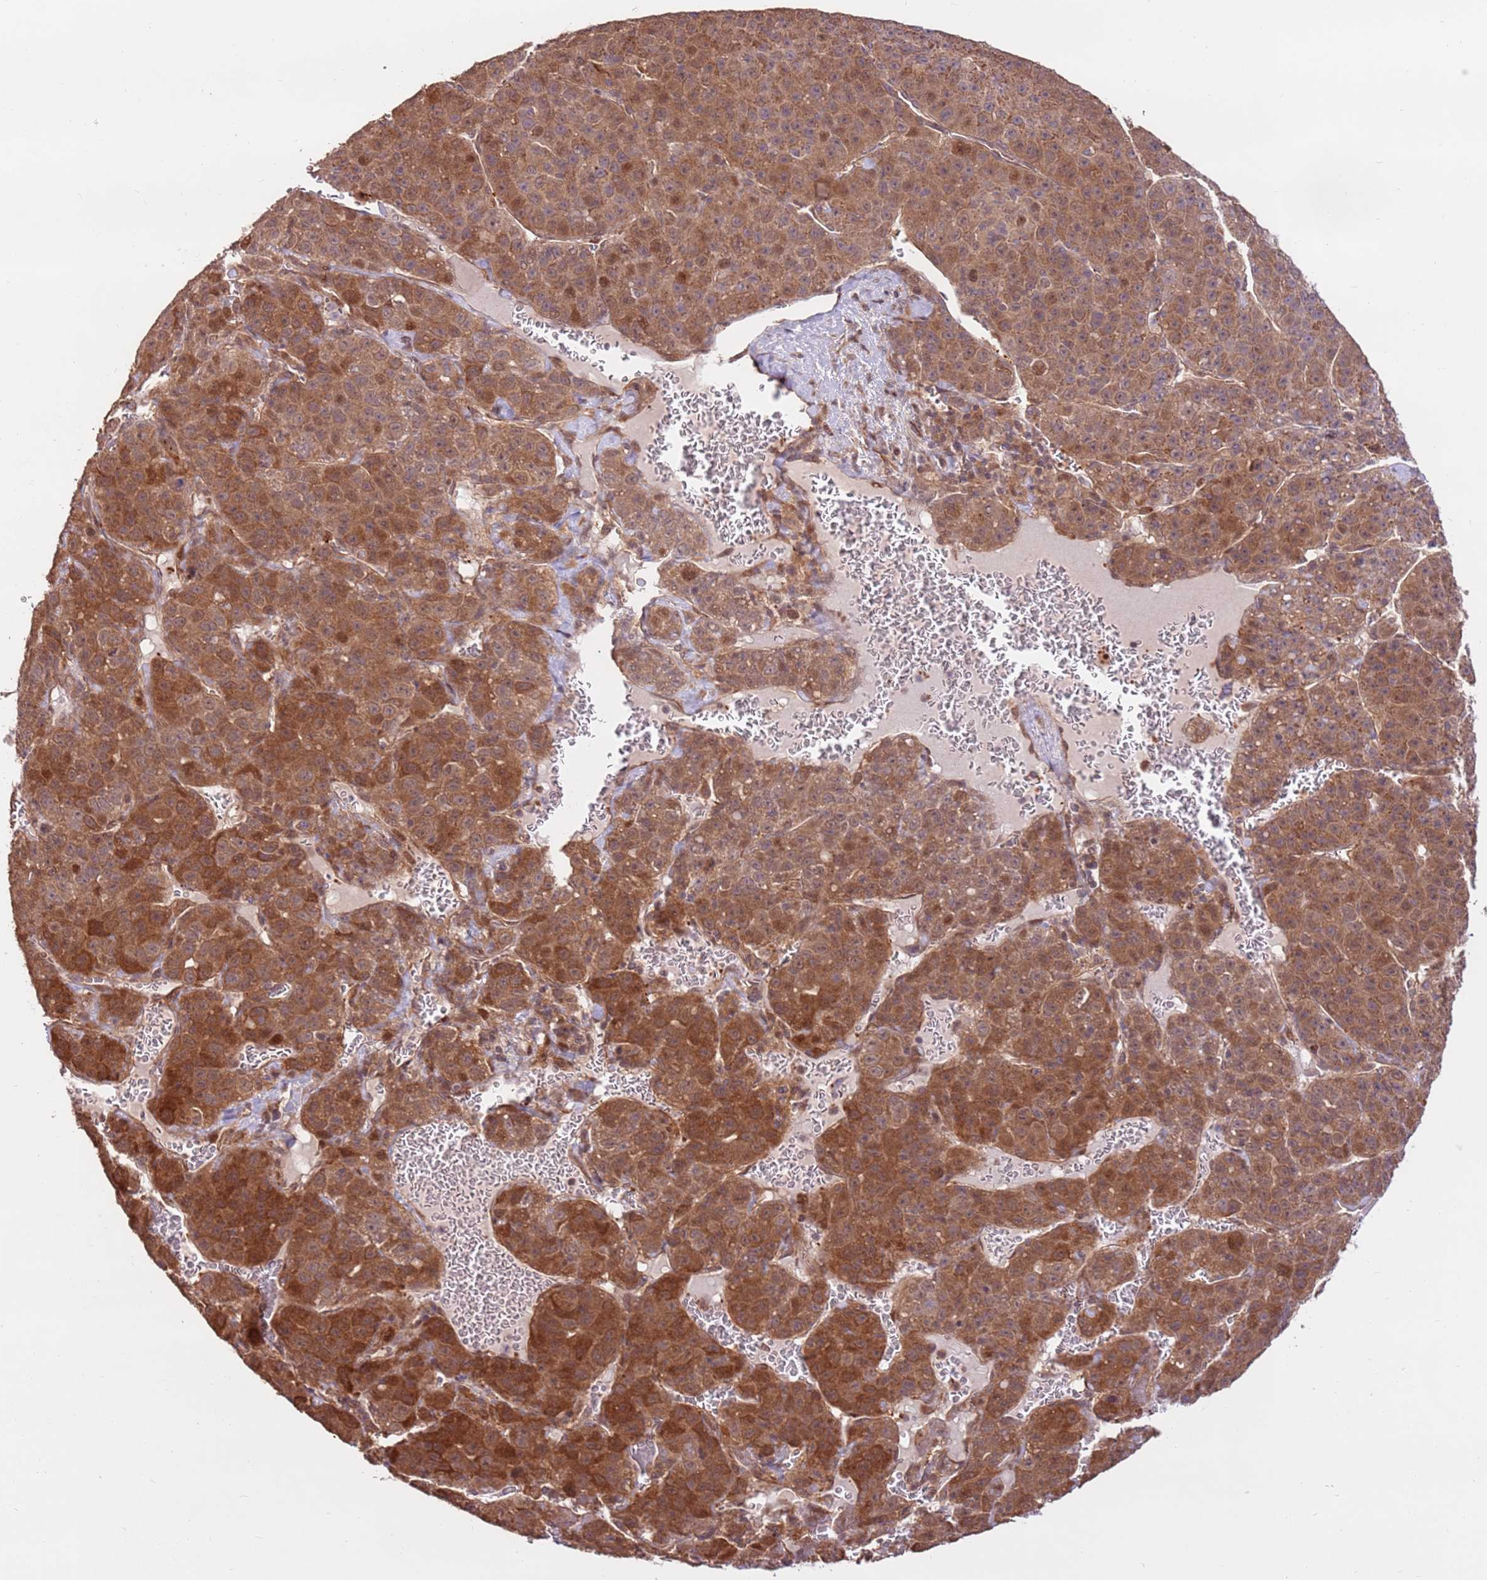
{"staining": {"intensity": "moderate", "quantity": ">75%", "location": "cytoplasmic/membranous,nuclear"}, "tissue": "liver cancer", "cell_type": "Tumor cells", "image_type": "cancer", "snomed": [{"axis": "morphology", "description": "Carcinoma, Hepatocellular, NOS"}, {"axis": "topography", "description": "Liver"}], "caption": "Human liver cancer stained with a brown dye shows moderate cytoplasmic/membranous and nuclear positive staining in approximately >75% of tumor cells.", "gene": "CCDC112", "patient": {"sex": "female", "age": 53}}